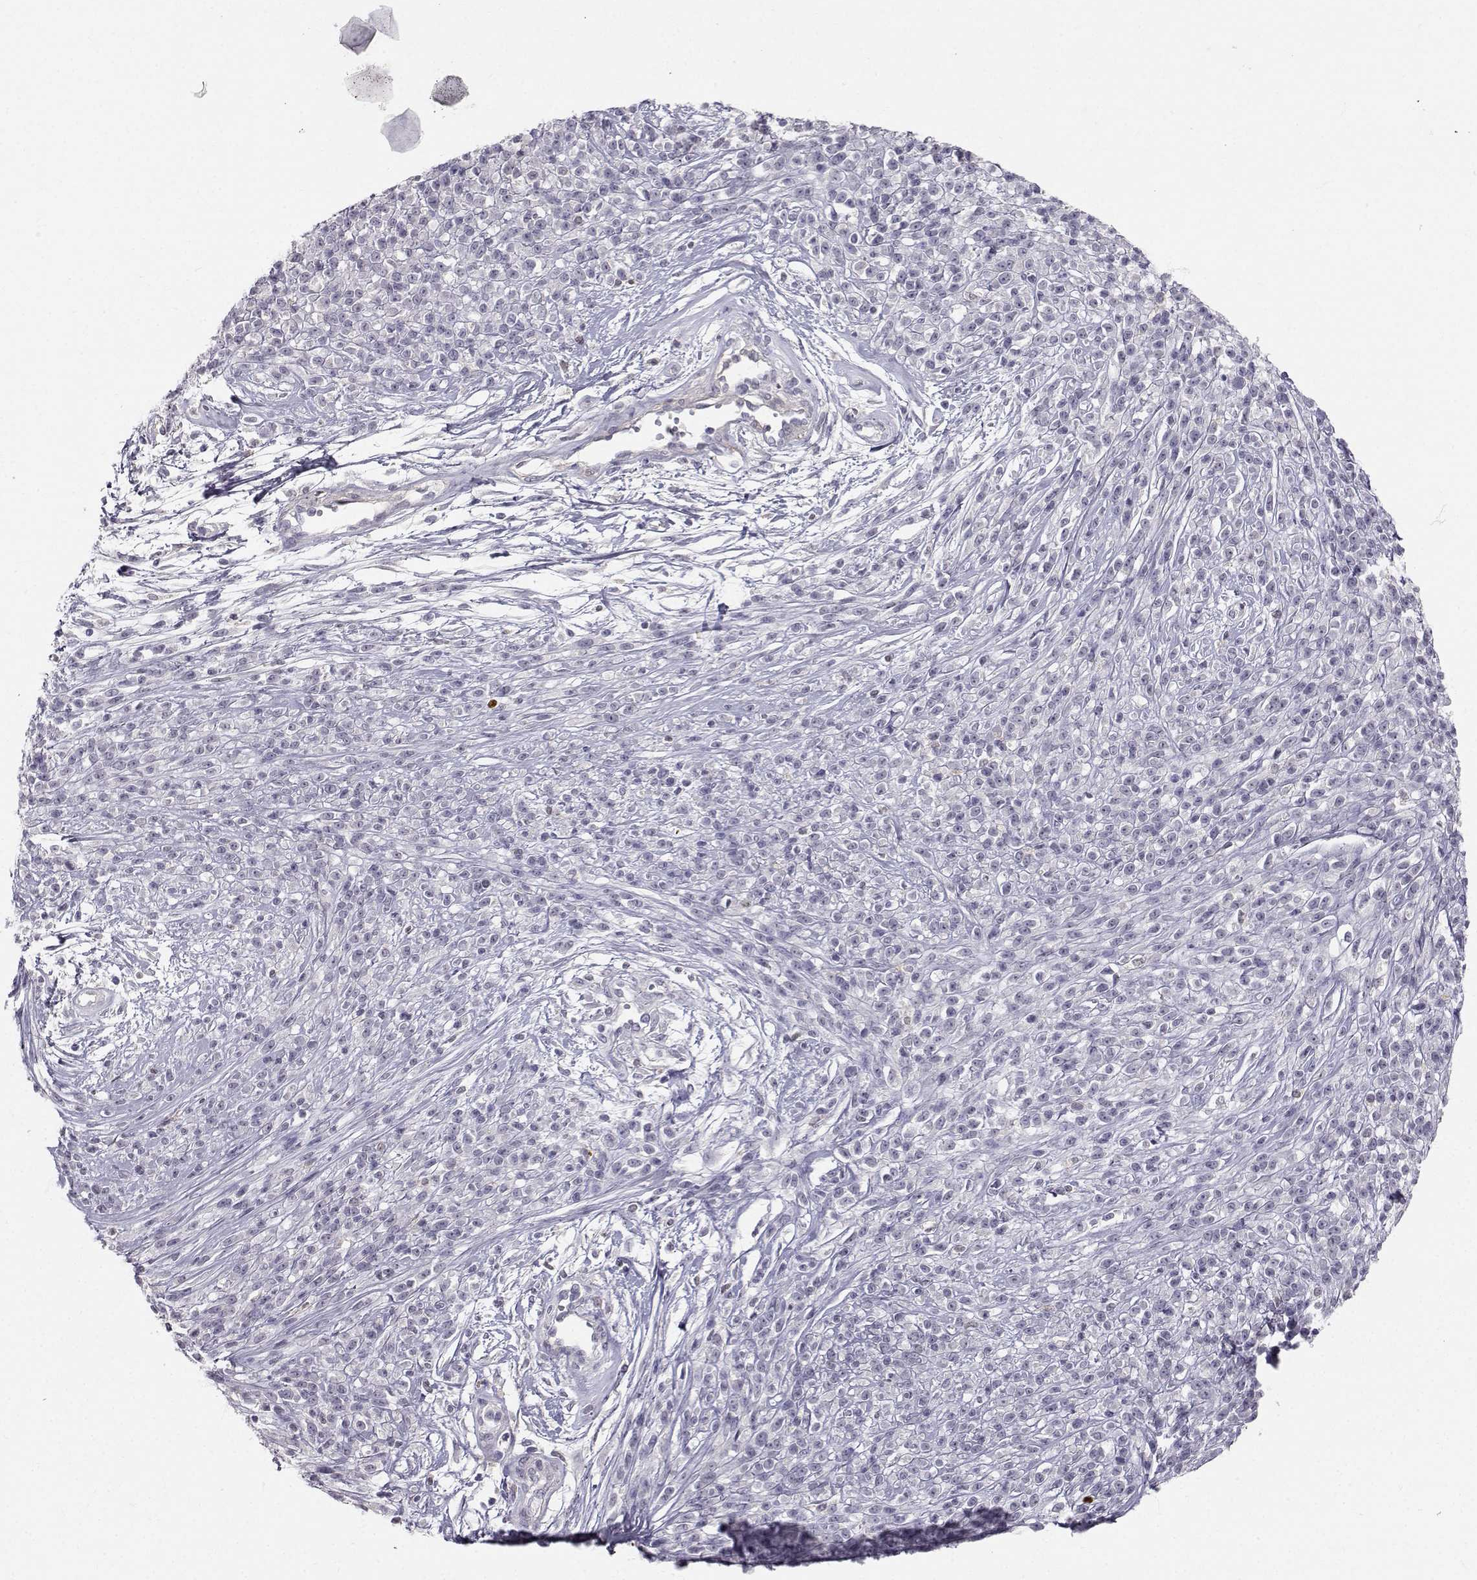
{"staining": {"intensity": "negative", "quantity": "none", "location": "none"}, "tissue": "melanoma", "cell_type": "Tumor cells", "image_type": "cancer", "snomed": [{"axis": "morphology", "description": "Malignant melanoma, NOS"}, {"axis": "topography", "description": "Skin"}, {"axis": "topography", "description": "Skin of trunk"}], "caption": "Tumor cells are negative for protein expression in human melanoma.", "gene": "PGM5", "patient": {"sex": "male", "age": 74}}